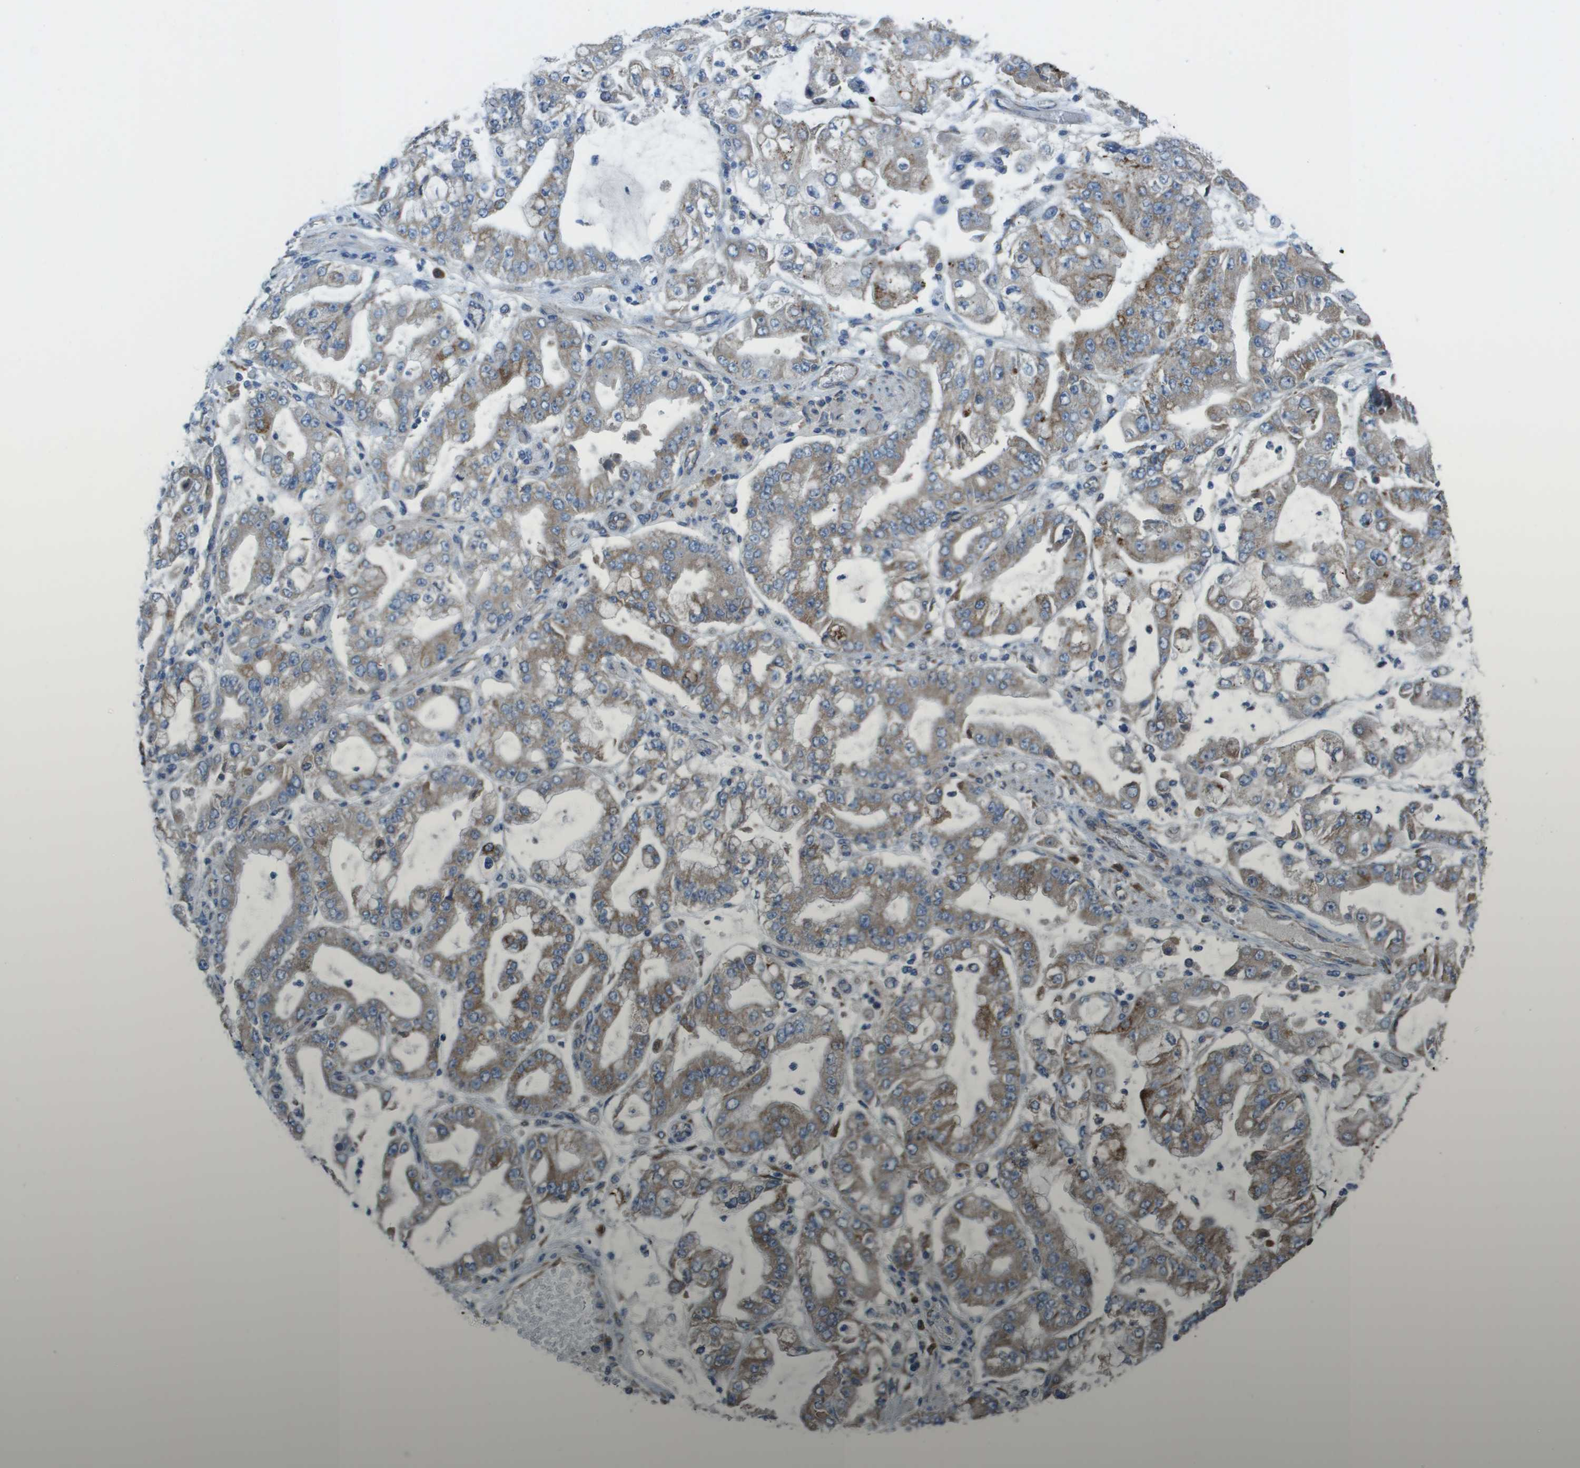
{"staining": {"intensity": "moderate", "quantity": "25%-75%", "location": "cytoplasmic/membranous"}, "tissue": "stomach cancer", "cell_type": "Tumor cells", "image_type": "cancer", "snomed": [{"axis": "morphology", "description": "Adenocarcinoma, NOS"}, {"axis": "topography", "description": "Stomach"}], "caption": "Immunohistochemical staining of adenocarcinoma (stomach) shows medium levels of moderate cytoplasmic/membranous expression in approximately 25%-75% of tumor cells.", "gene": "CLCN2", "patient": {"sex": "male", "age": 76}}